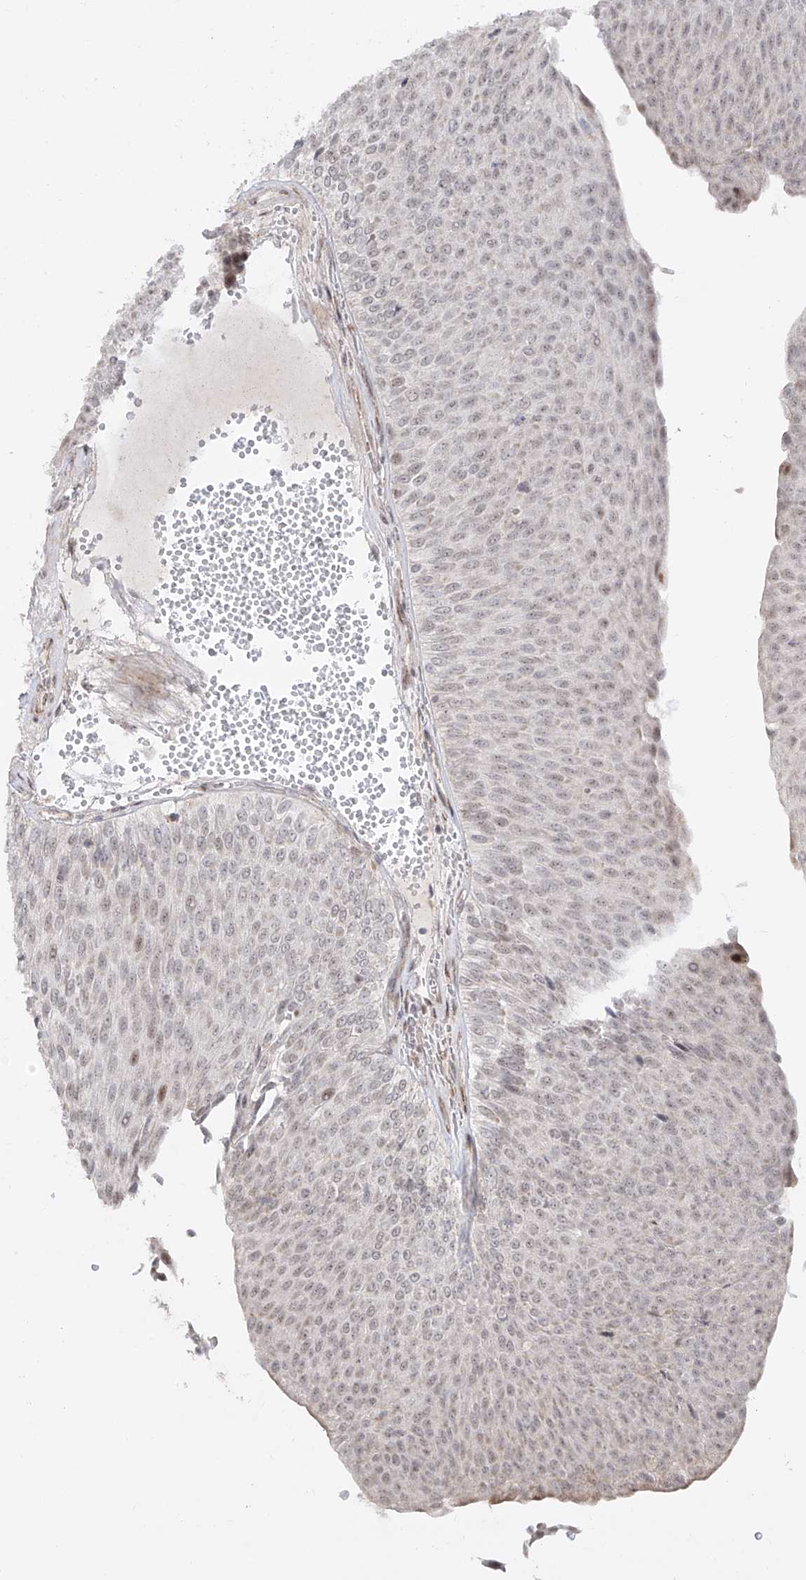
{"staining": {"intensity": "weak", "quantity": "25%-75%", "location": "nuclear"}, "tissue": "urothelial cancer", "cell_type": "Tumor cells", "image_type": "cancer", "snomed": [{"axis": "morphology", "description": "Urothelial carcinoma, Low grade"}, {"axis": "topography", "description": "Urinary bladder"}], "caption": "There is low levels of weak nuclear staining in tumor cells of urothelial cancer, as demonstrated by immunohistochemical staining (brown color).", "gene": "ZNF180", "patient": {"sex": "male", "age": 78}}